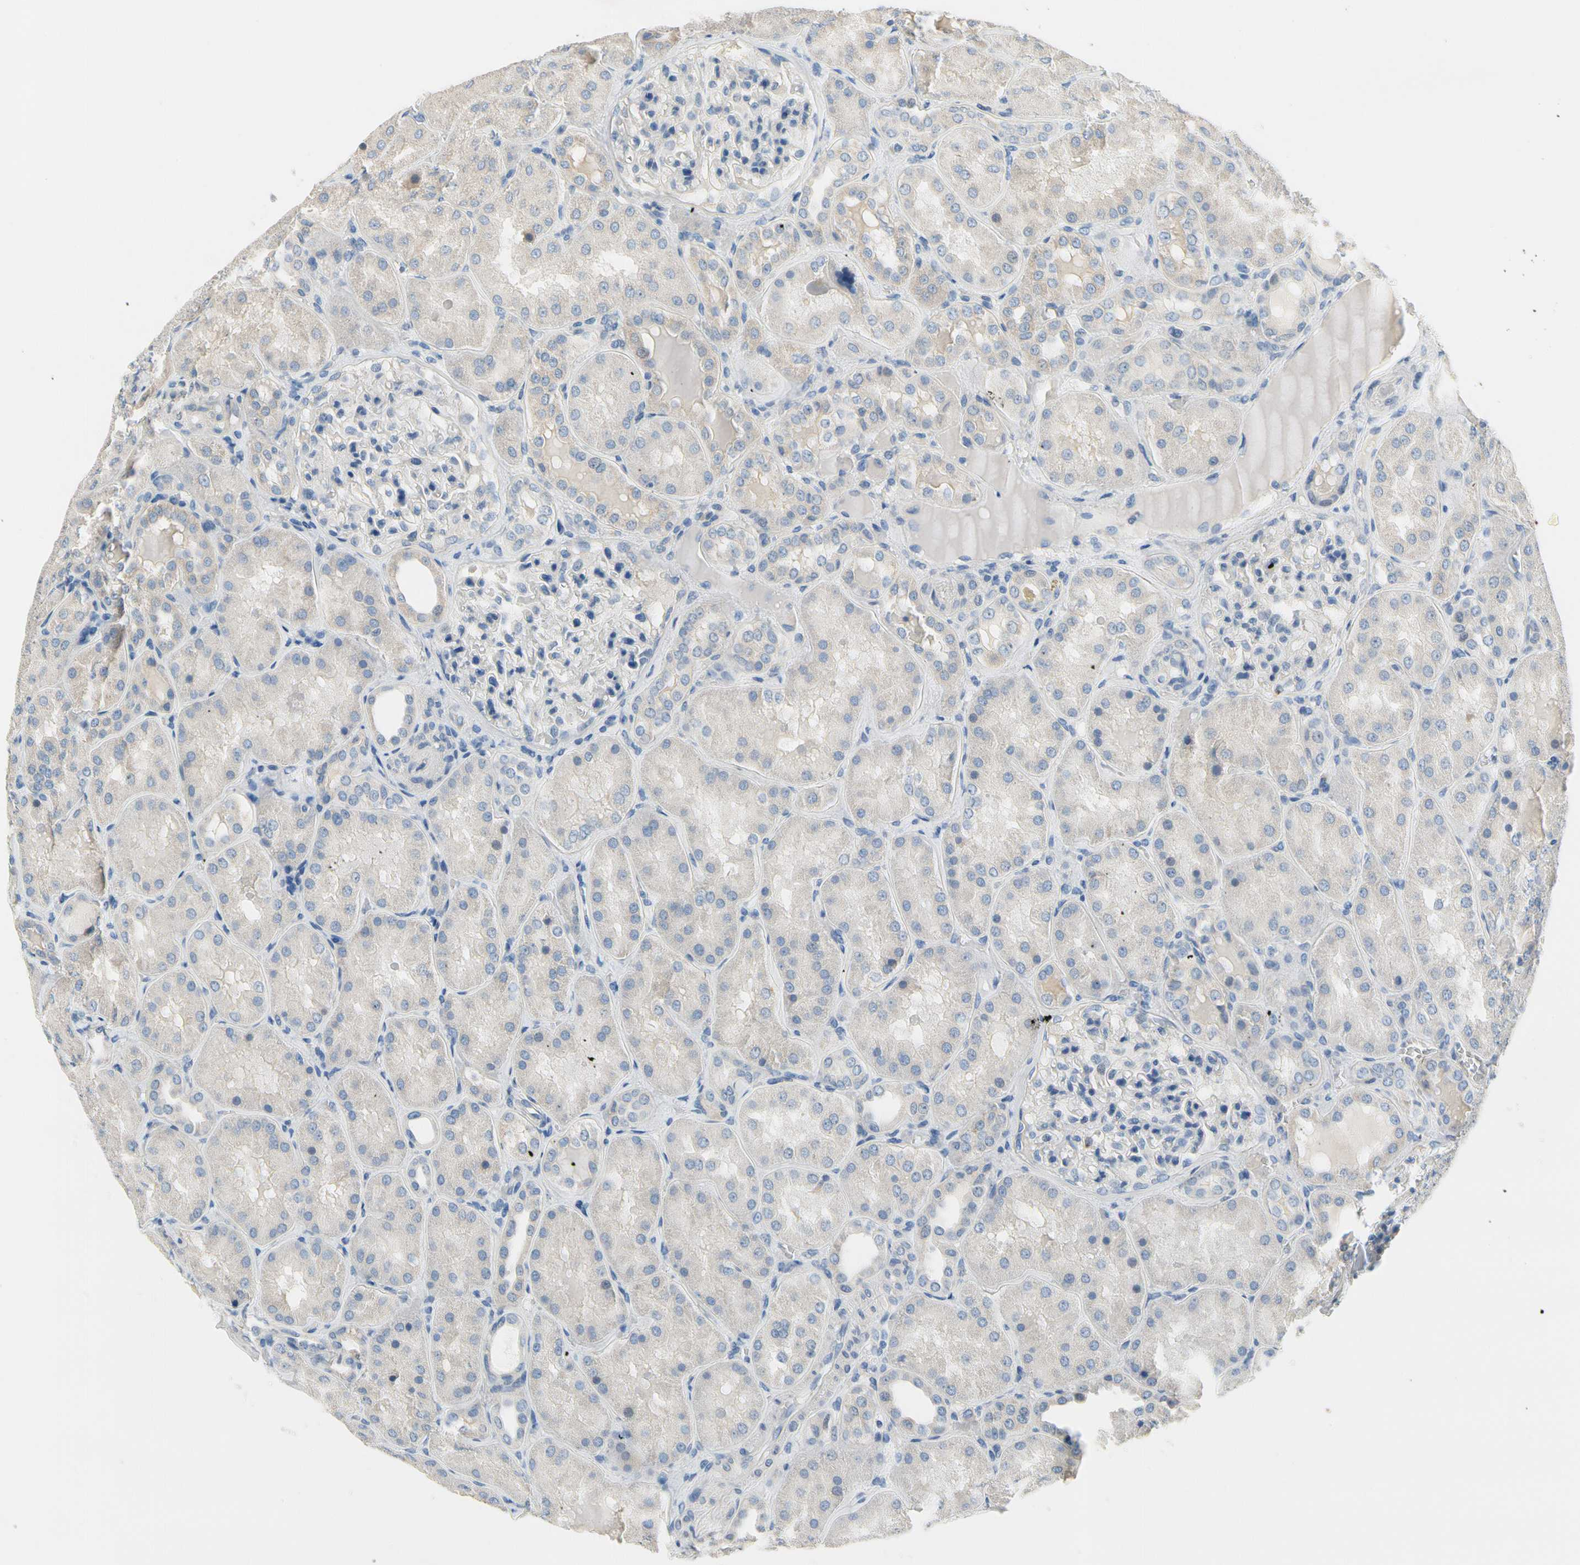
{"staining": {"intensity": "negative", "quantity": "none", "location": "none"}, "tissue": "kidney", "cell_type": "Cells in glomeruli", "image_type": "normal", "snomed": [{"axis": "morphology", "description": "Normal tissue, NOS"}, {"axis": "topography", "description": "Kidney"}], "caption": "Cells in glomeruli are negative for brown protein staining in unremarkable kidney. (Brightfield microscopy of DAB immunohistochemistry (IHC) at high magnification).", "gene": "CKAP2", "patient": {"sex": "female", "age": 56}}